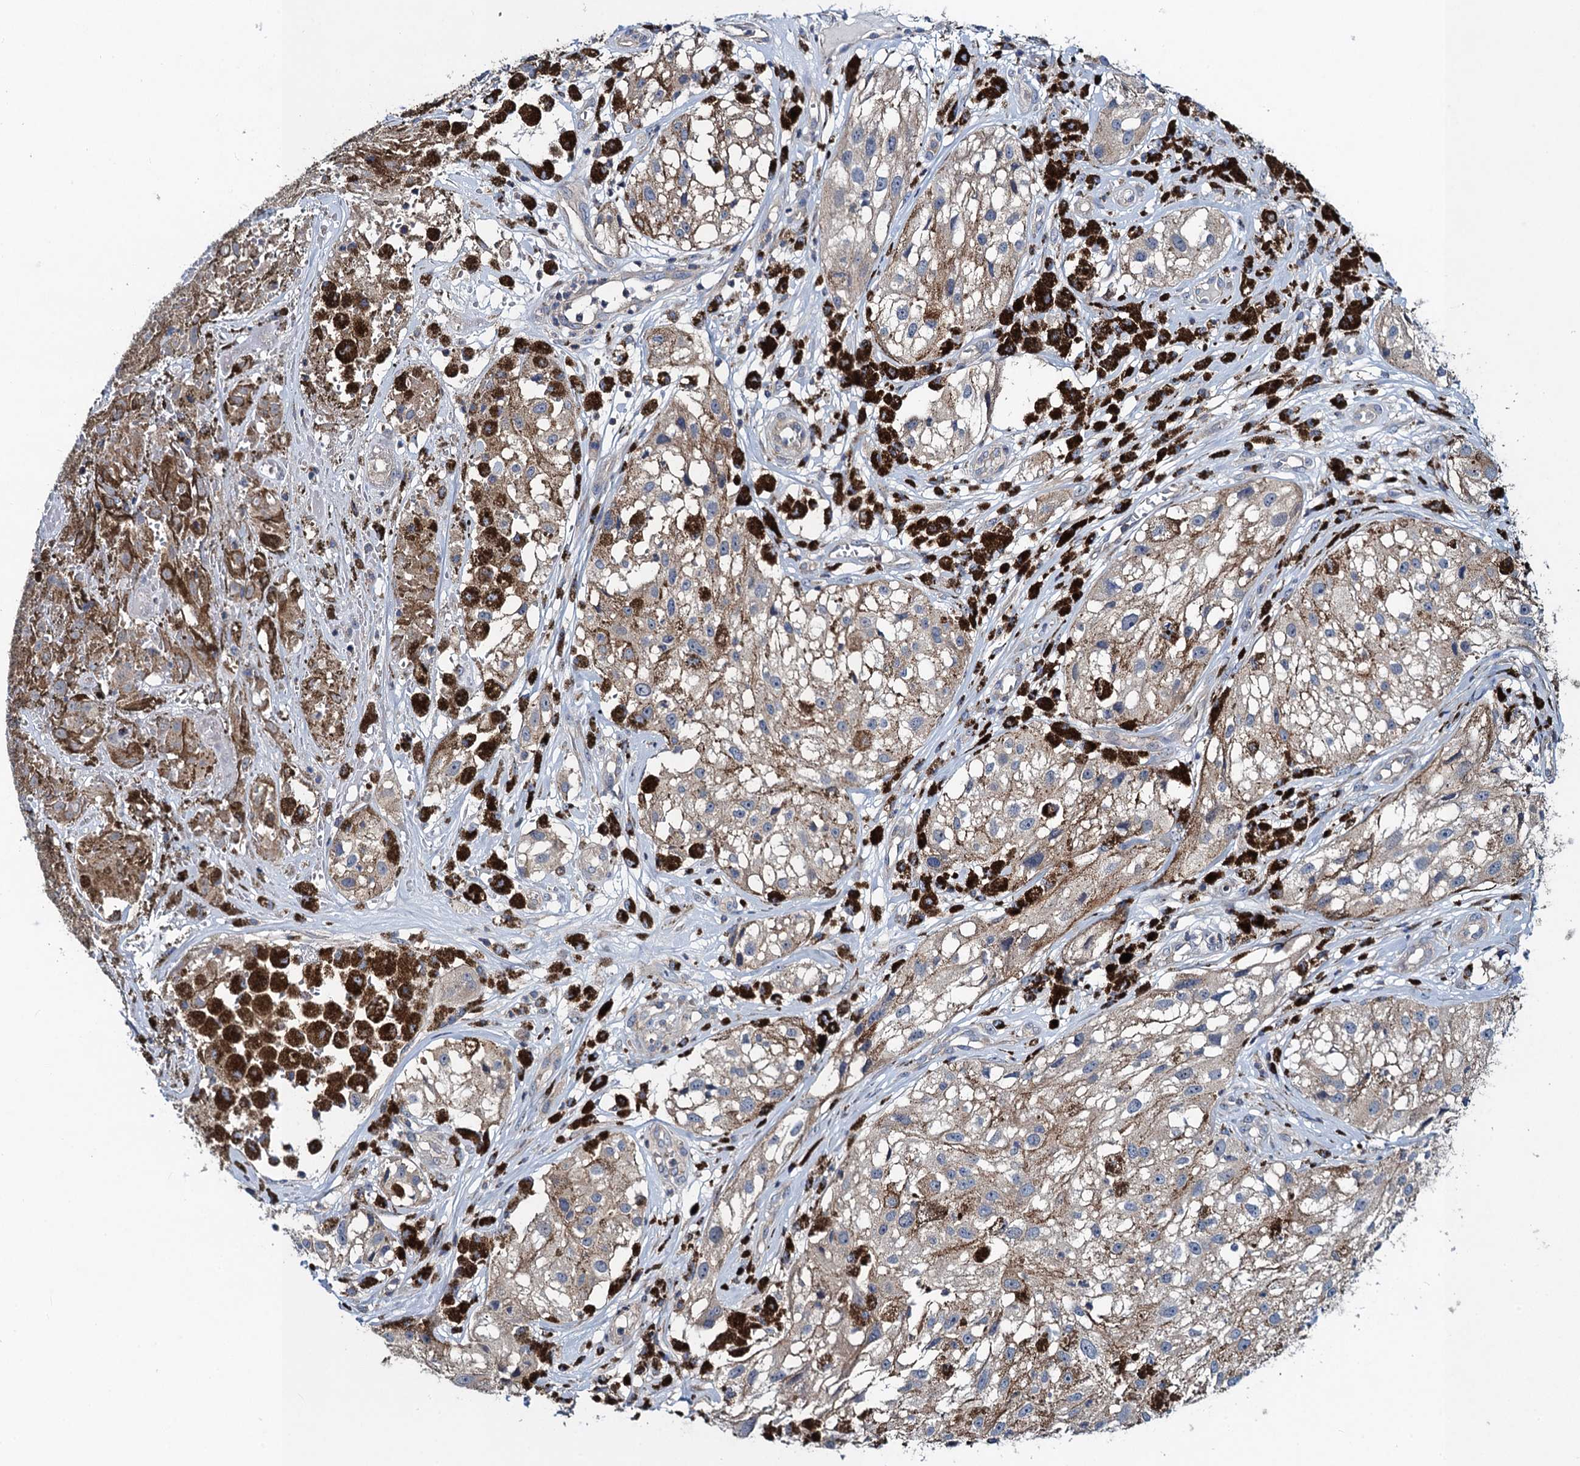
{"staining": {"intensity": "negative", "quantity": "none", "location": "none"}, "tissue": "melanoma", "cell_type": "Tumor cells", "image_type": "cancer", "snomed": [{"axis": "morphology", "description": "Malignant melanoma, NOS"}, {"axis": "topography", "description": "Skin"}], "caption": "DAB (3,3'-diaminobenzidine) immunohistochemical staining of melanoma displays no significant positivity in tumor cells.", "gene": "SNAP29", "patient": {"sex": "male", "age": 88}}